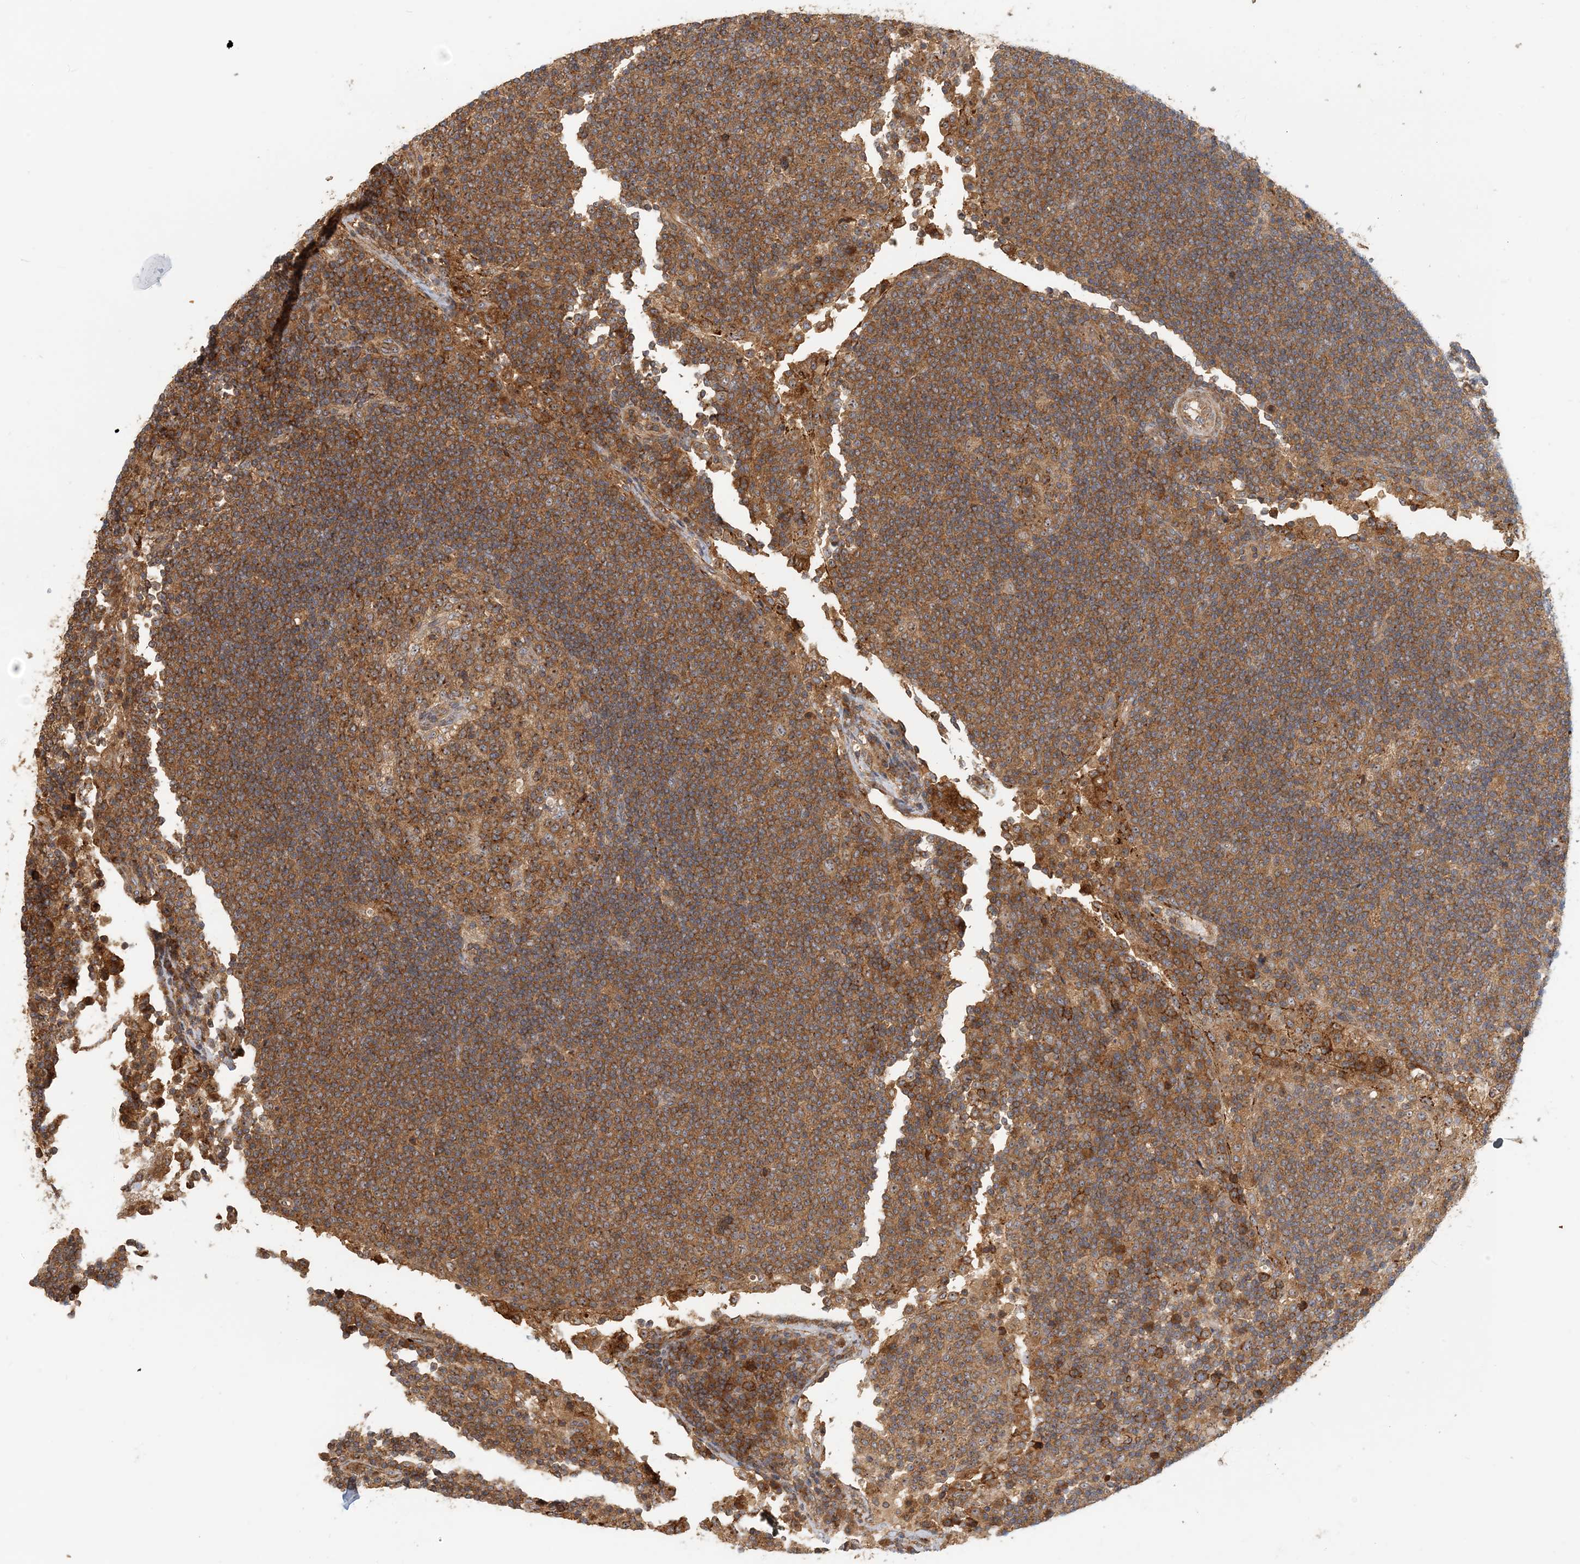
{"staining": {"intensity": "moderate", "quantity": ">75%", "location": "cytoplasmic/membranous"}, "tissue": "lymph node", "cell_type": "Germinal center cells", "image_type": "normal", "snomed": [{"axis": "morphology", "description": "Normal tissue, NOS"}, {"axis": "topography", "description": "Lymph node"}], "caption": "Immunohistochemical staining of unremarkable human lymph node demonstrates medium levels of moderate cytoplasmic/membranous positivity in about >75% of germinal center cells.", "gene": "COLEC11", "patient": {"sex": "female", "age": 53}}